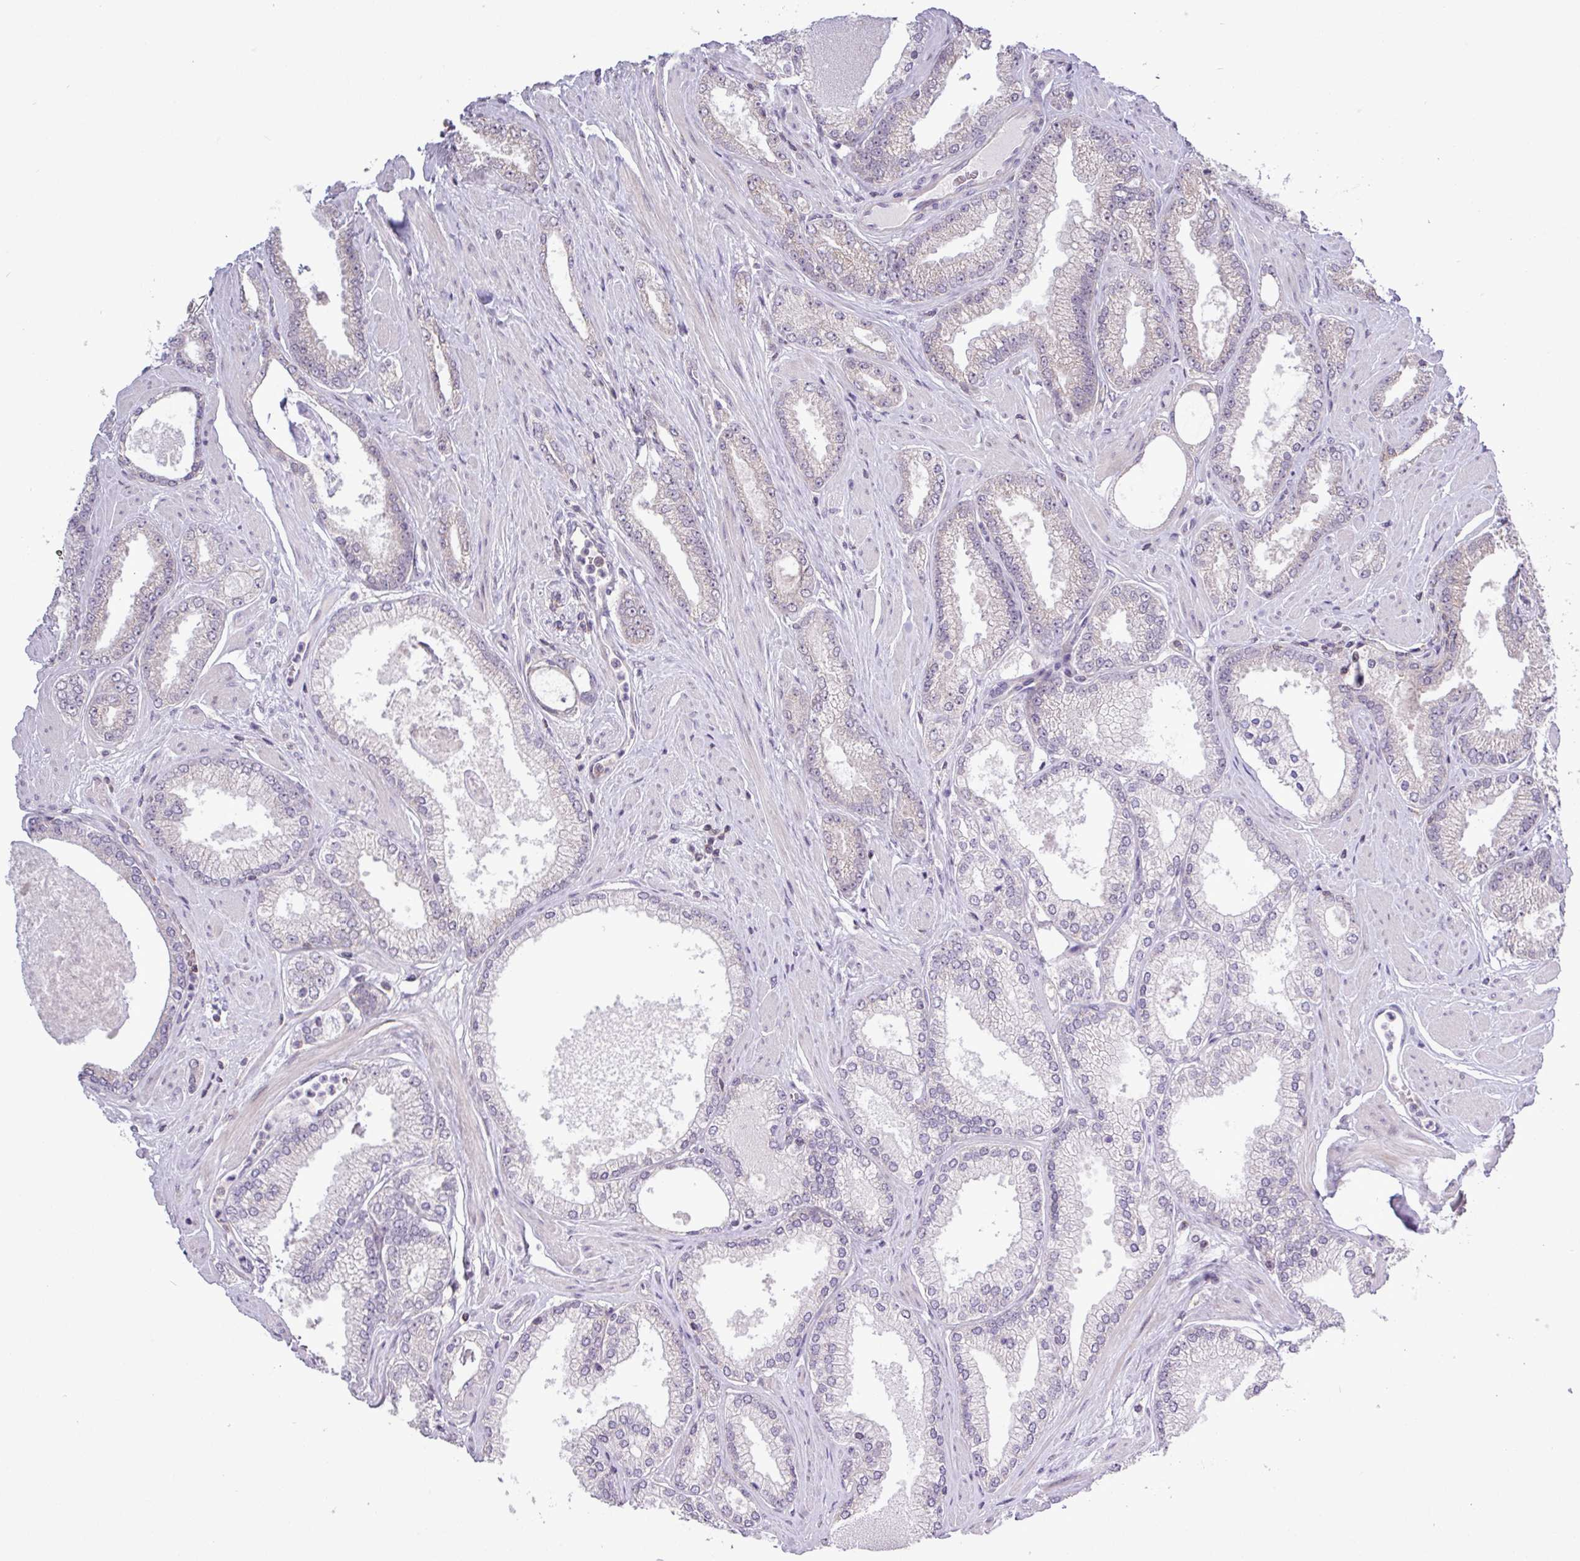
{"staining": {"intensity": "negative", "quantity": "none", "location": "none"}, "tissue": "prostate cancer", "cell_type": "Tumor cells", "image_type": "cancer", "snomed": [{"axis": "morphology", "description": "Adenocarcinoma, Low grade"}, {"axis": "topography", "description": "Prostate"}], "caption": "DAB immunohistochemical staining of human prostate cancer displays no significant positivity in tumor cells. The staining is performed using DAB (3,3'-diaminobenzidine) brown chromogen with nuclei counter-stained in using hematoxylin.", "gene": "RTL3", "patient": {"sex": "male", "age": 42}}